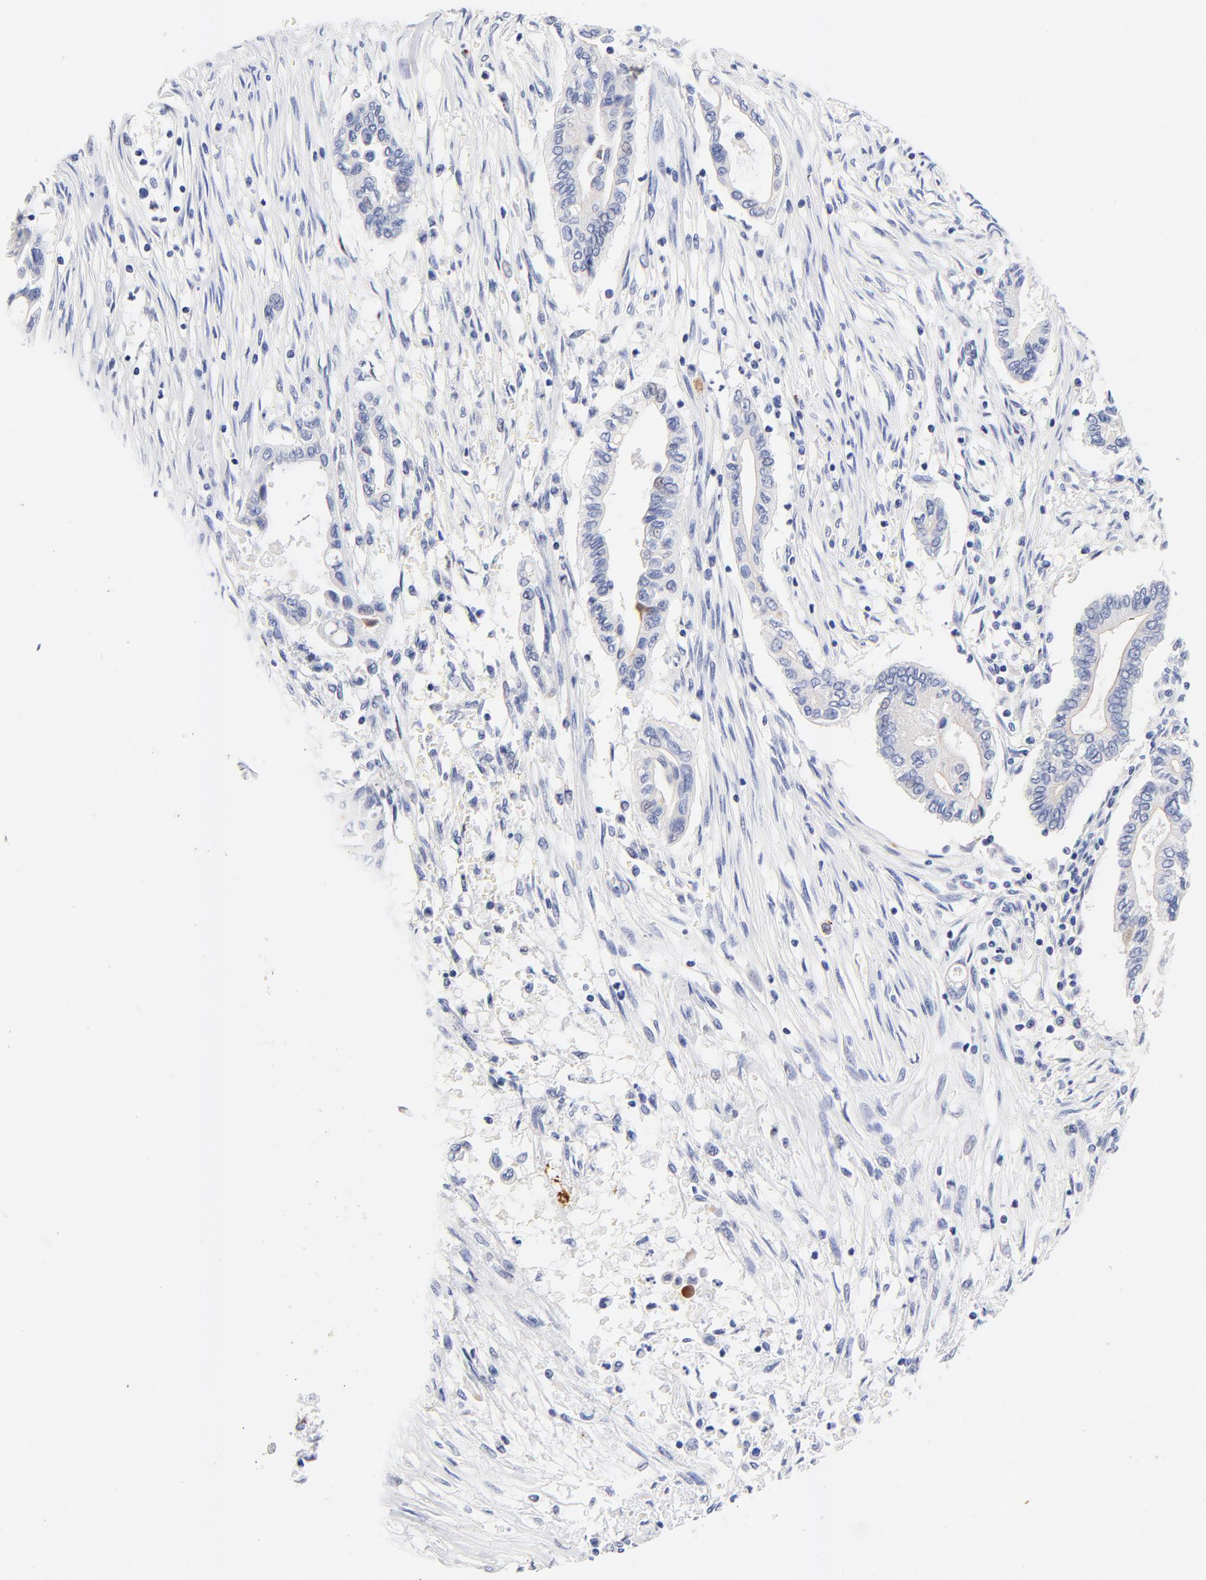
{"staining": {"intensity": "negative", "quantity": "none", "location": "none"}, "tissue": "pancreatic cancer", "cell_type": "Tumor cells", "image_type": "cancer", "snomed": [{"axis": "morphology", "description": "Adenocarcinoma, NOS"}, {"axis": "topography", "description": "Pancreas"}], "caption": "A histopathology image of human pancreatic cancer is negative for staining in tumor cells. (DAB IHC, high magnification).", "gene": "FAM117B", "patient": {"sex": "female", "age": 57}}